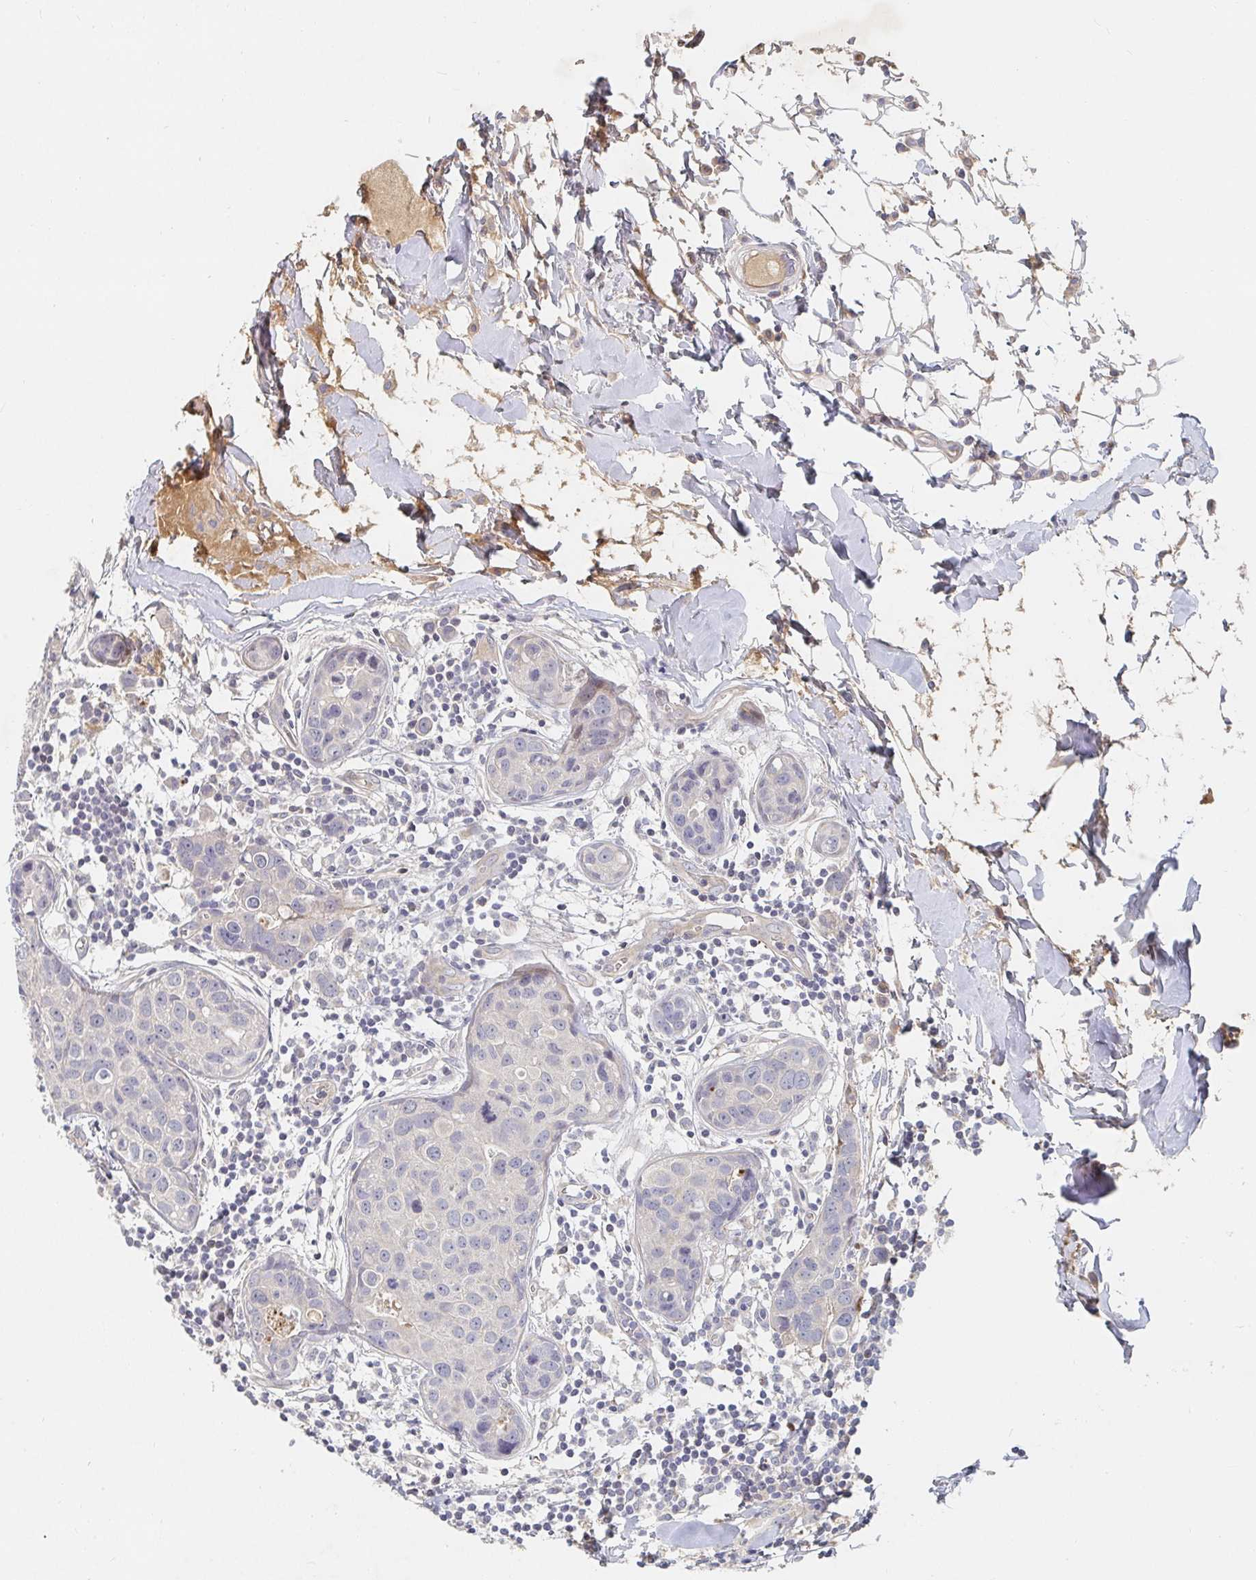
{"staining": {"intensity": "negative", "quantity": "none", "location": "none"}, "tissue": "breast cancer", "cell_type": "Tumor cells", "image_type": "cancer", "snomed": [{"axis": "morphology", "description": "Duct carcinoma"}, {"axis": "topography", "description": "Breast"}], "caption": "Breast cancer was stained to show a protein in brown. There is no significant expression in tumor cells.", "gene": "NME9", "patient": {"sex": "female", "age": 24}}